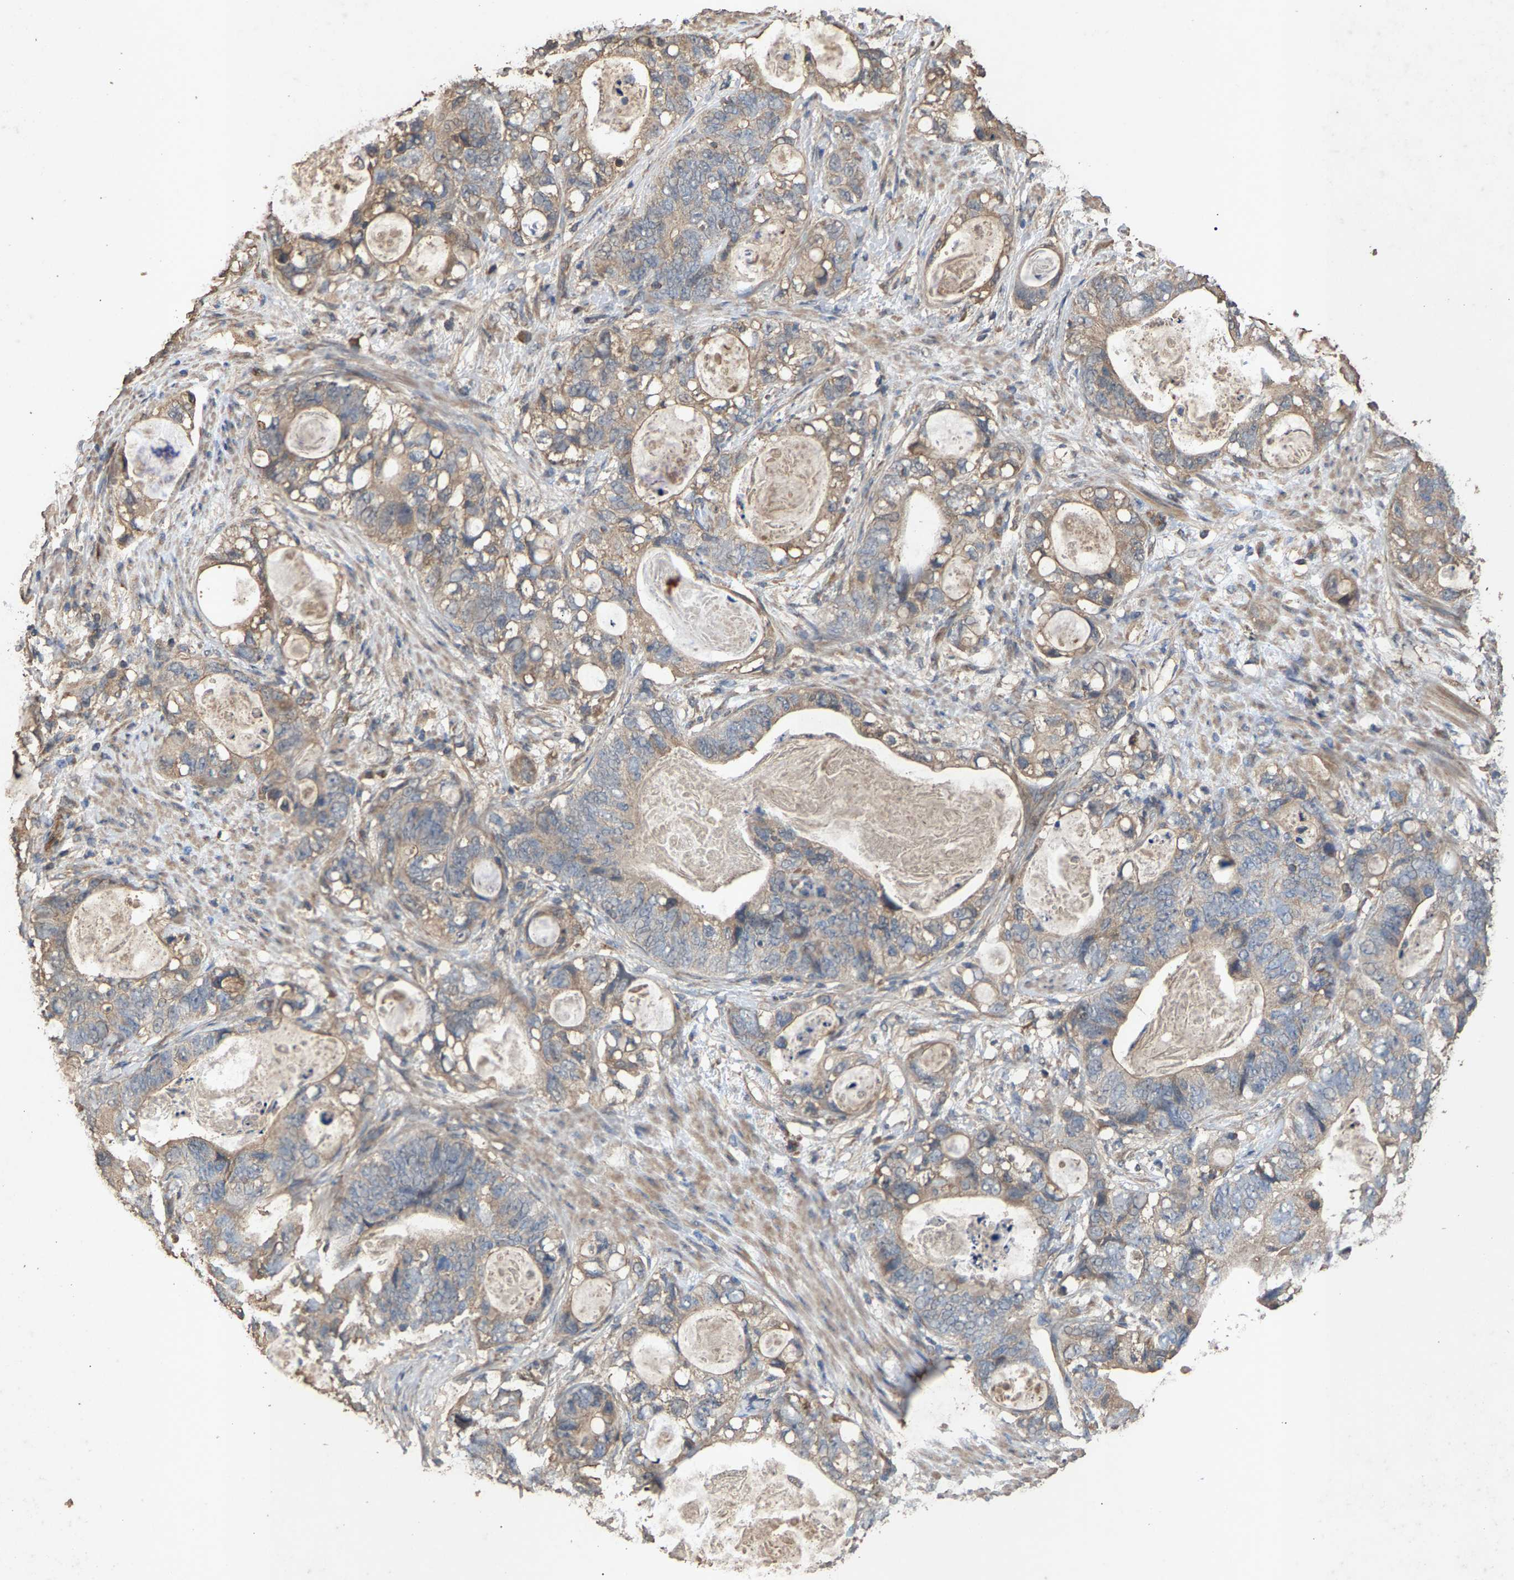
{"staining": {"intensity": "weak", "quantity": "25%-75%", "location": "cytoplasmic/membranous"}, "tissue": "stomach cancer", "cell_type": "Tumor cells", "image_type": "cancer", "snomed": [{"axis": "morphology", "description": "Normal tissue, NOS"}, {"axis": "morphology", "description": "Adenocarcinoma, NOS"}, {"axis": "topography", "description": "Stomach"}], "caption": "High-magnification brightfield microscopy of stomach adenocarcinoma stained with DAB (3,3'-diaminobenzidine) (brown) and counterstained with hematoxylin (blue). tumor cells exhibit weak cytoplasmic/membranous expression is identified in about25%-75% of cells.", "gene": "HTRA3", "patient": {"sex": "female", "age": 89}}